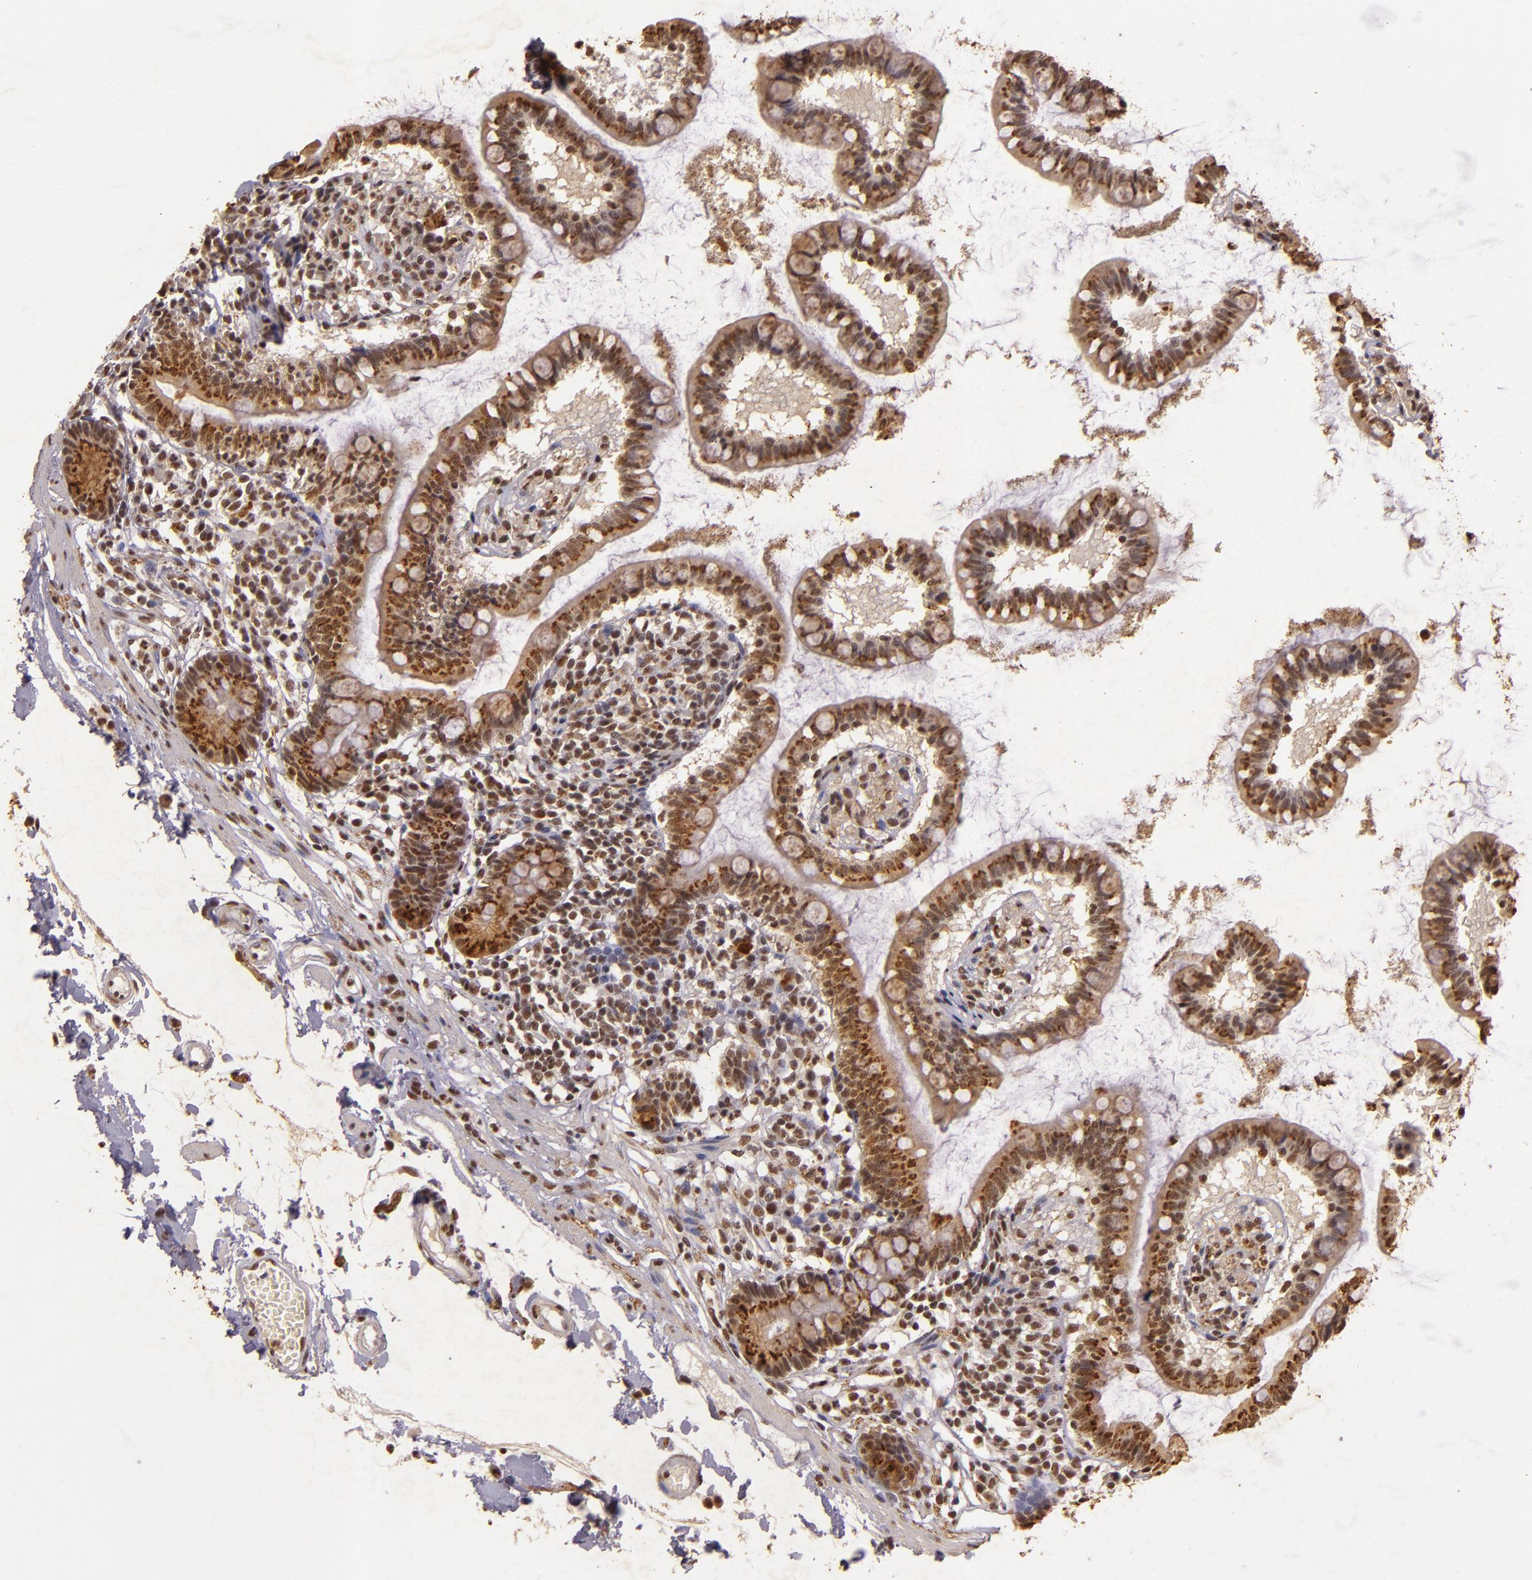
{"staining": {"intensity": "moderate", "quantity": "25%-75%", "location": "cytoplasmic/membranous,nuclear"}, "tissue": "small intestine", "cell_type": "Glandular cells", "image_type": "normal", "snomed": [{"axis": "morphology", "description": "Normal tissue, NOS"}, {"axis": "topography", "description": "Small intestine"}], "caption": "Immunohistochemistry micrograph of benign small intestine stained for a protein (brown), which demonstrates medium levels of moderate cytoplasmic/membranous,nuclear expression in approximately 25%-75% of glandular cells.", "gene": "CBX3", "patient": {"sex": "female", "age": 61}}